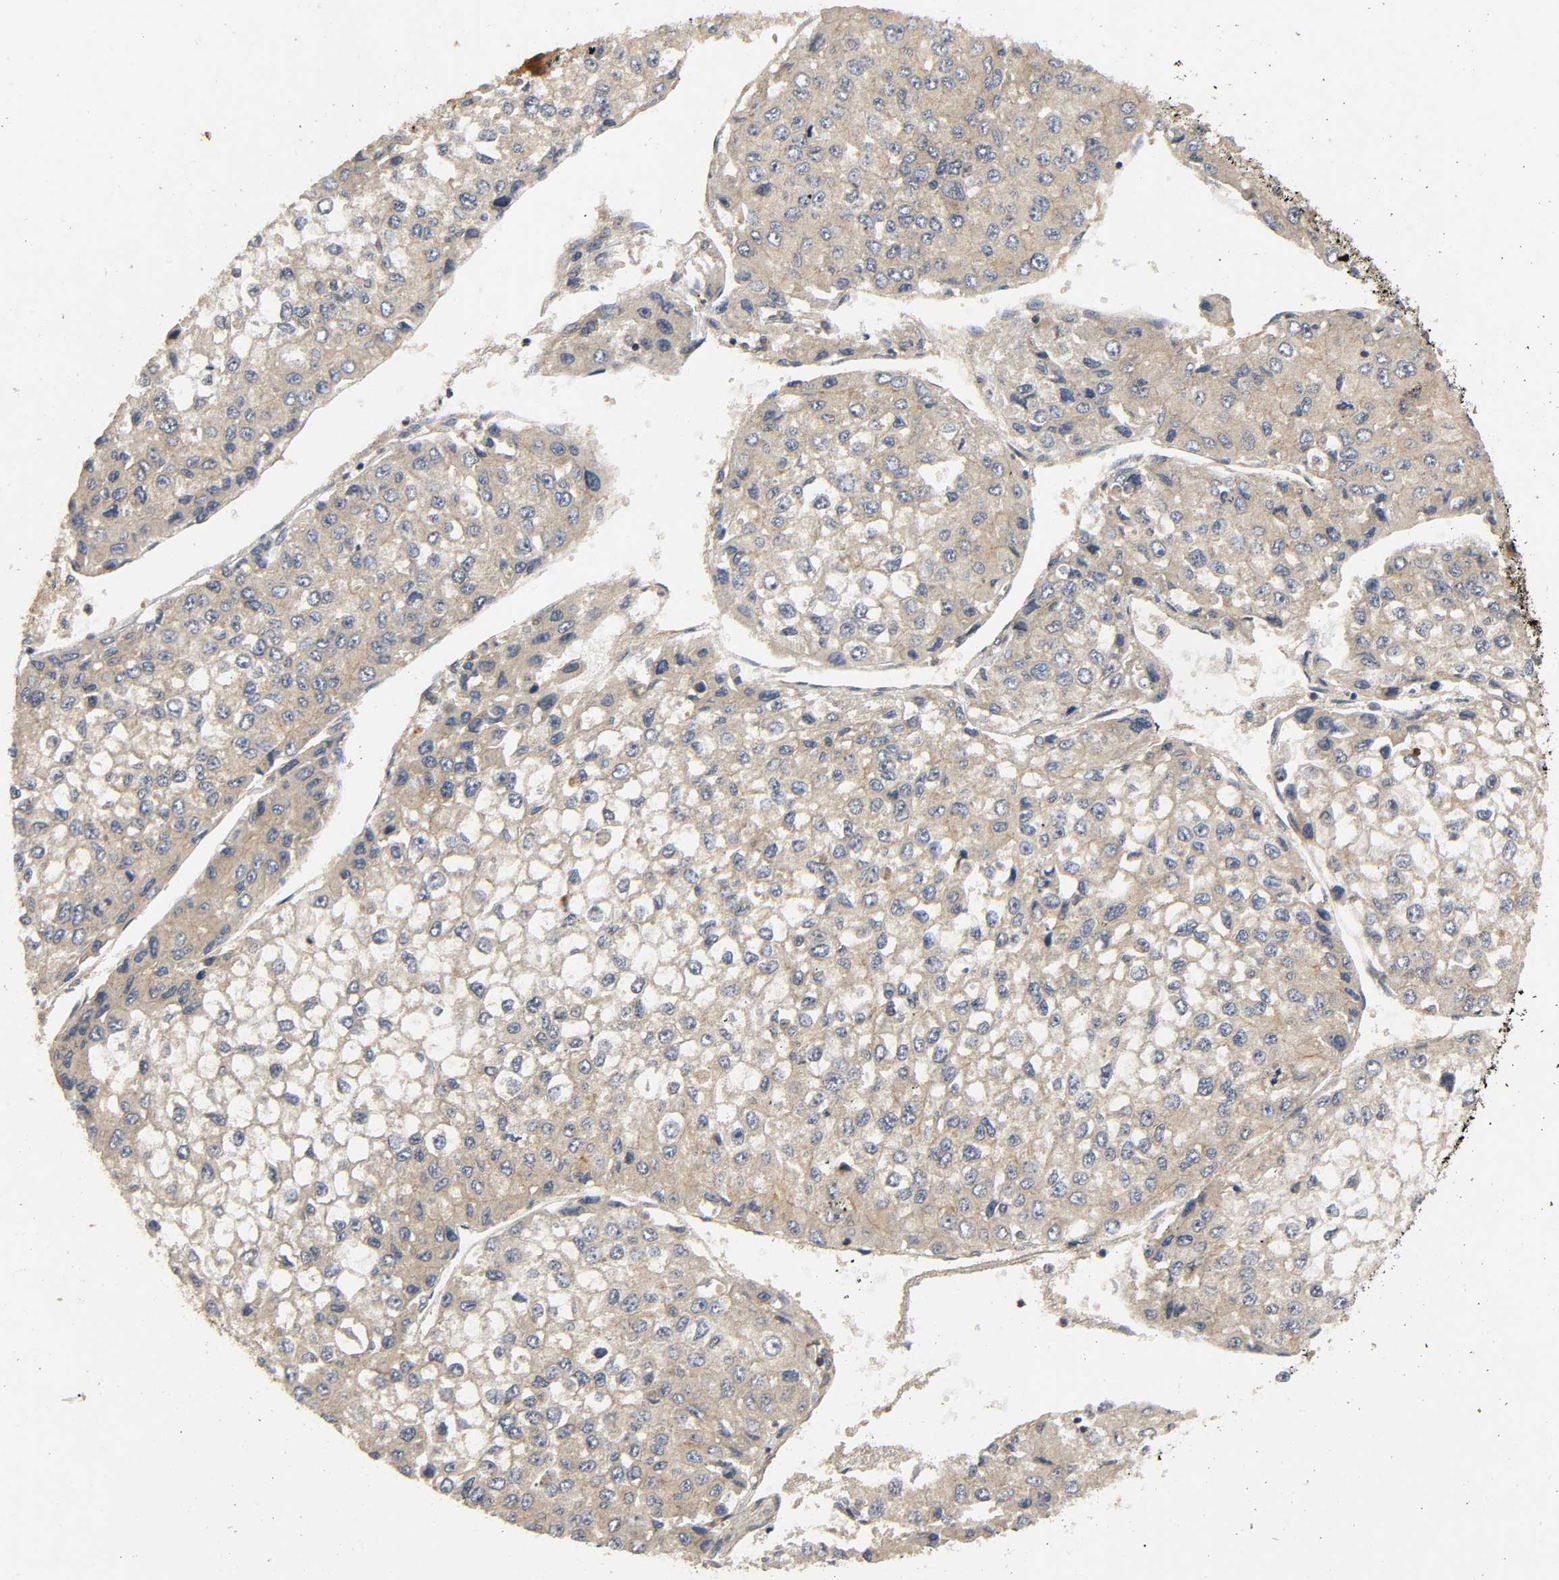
{"staining": {"intensity": "weak", "quantity": ">75%", "location": "cytoplasmic/membranous"}, "tissue": "liver cancer", "cell_type": "Tumor cells", "image_type": "cancer", "snomed": [{"axis": "morphology", "description": "Carcinoma, Hepatocellular, NOS"}, {"axis": "topography", "description": "Liver"}], "caption": "An immunohistochemistry image of neoplastic tissue is shown. Protein staining in brown shows weak cytoplasmic/membranous positivity in hepatocellular carcinoma (liver) within tumor cells. The staining is performed using DAB brown chromogen to label protein expression. The nuclei are counter-stained blue using hematoxylin.", "gene": "IKBKB", "patient": {"sex": "female", "age": 66}}